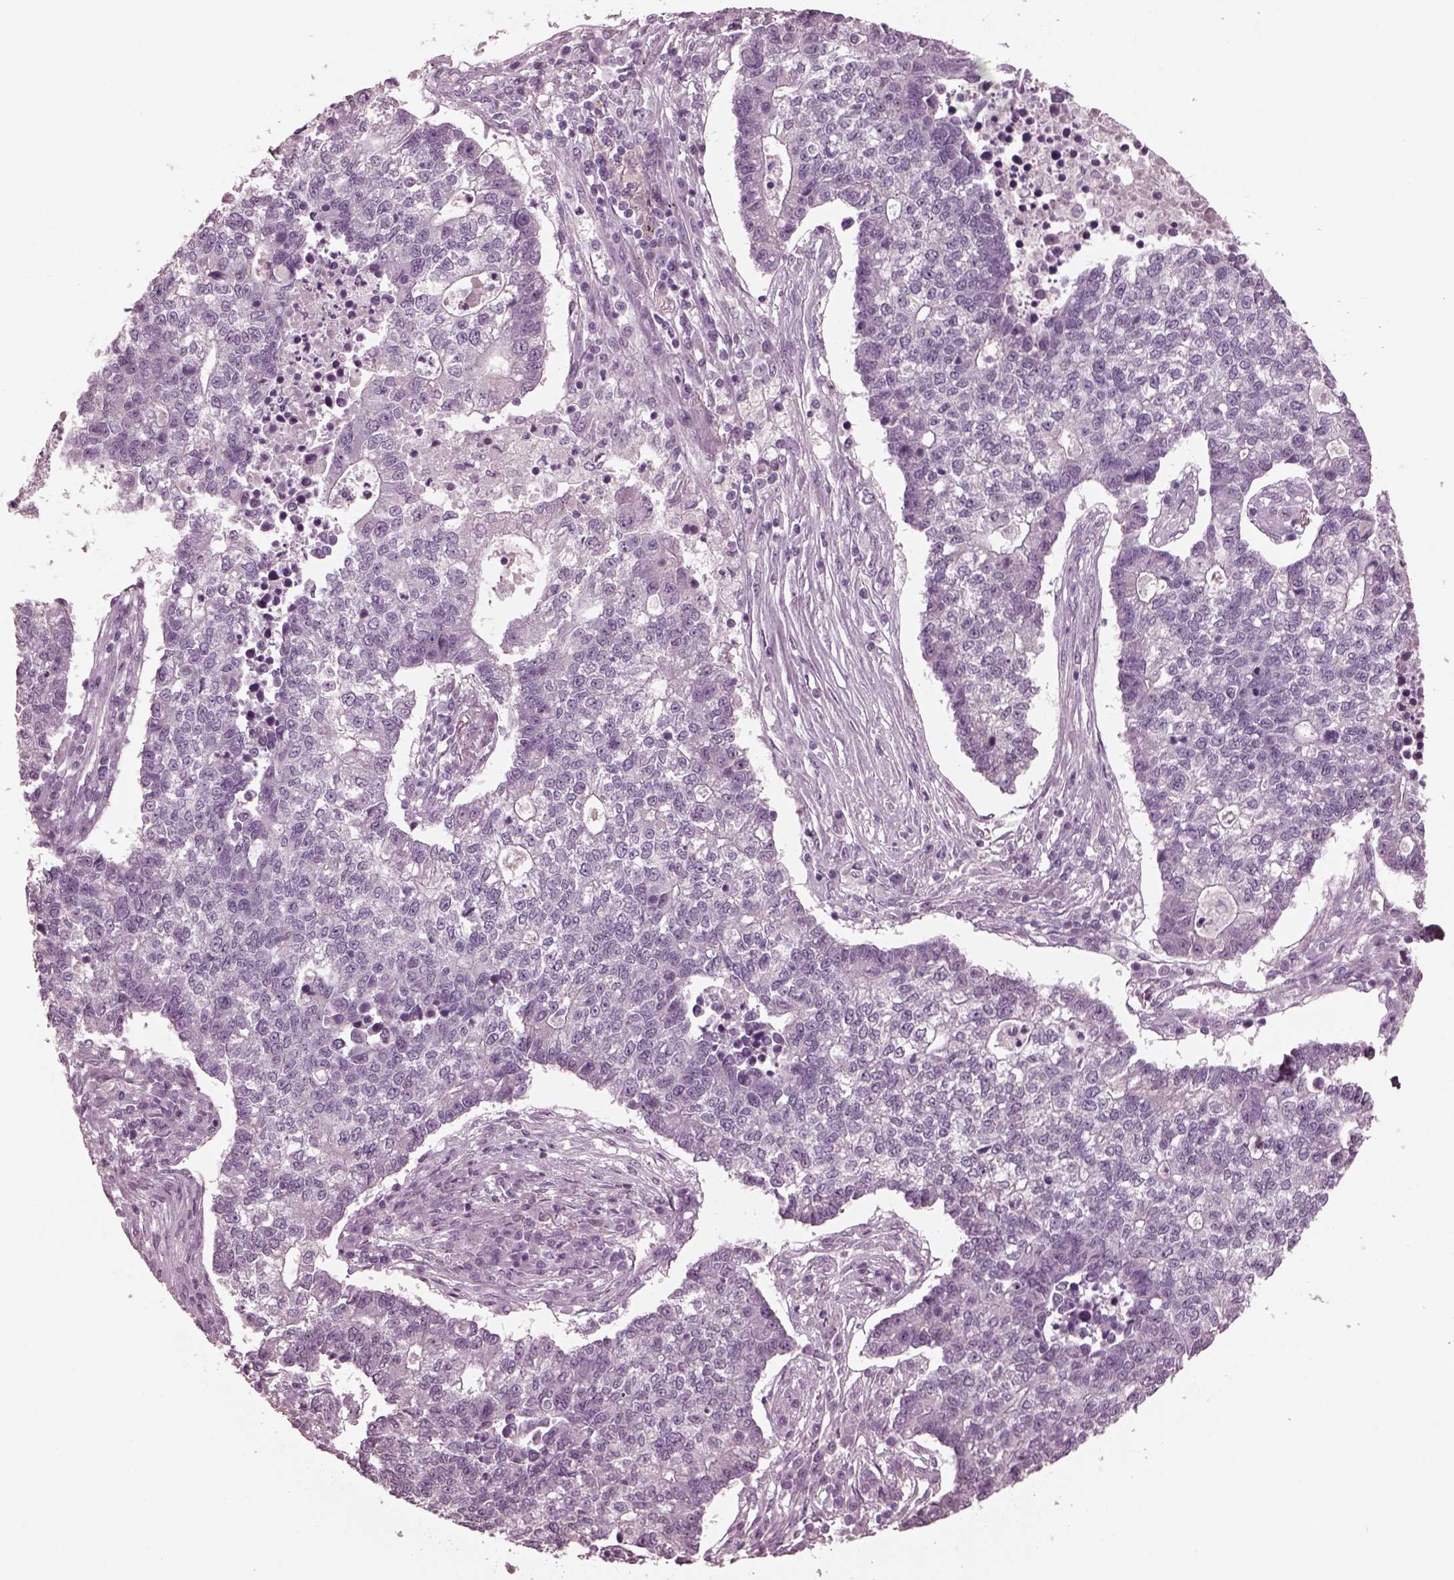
{"staining": {"intensity": "negative", "quantity": "none", "location": "none"}, "tissue": "lung cancer", "cell_type": "Tumor cells", "image_type": "cancer", "snomed": [{"axis": "morphology", "description": "Adenocarcinoma, NOS"}, {"axis": "topography", "description": "Lung"}], "caption": "Lung cancer was stained to show a protein in brown. There is no significant staining in tumor cells. The staining was performed using DAB (3,3'-diaminobenzidine) to visualize the protein expression in brown, while the nuclei were stained in blue with hematoxylin (Magnification: 20x).", "gene": "MIB2", "patient": {"sex": "male", "age": 57}}